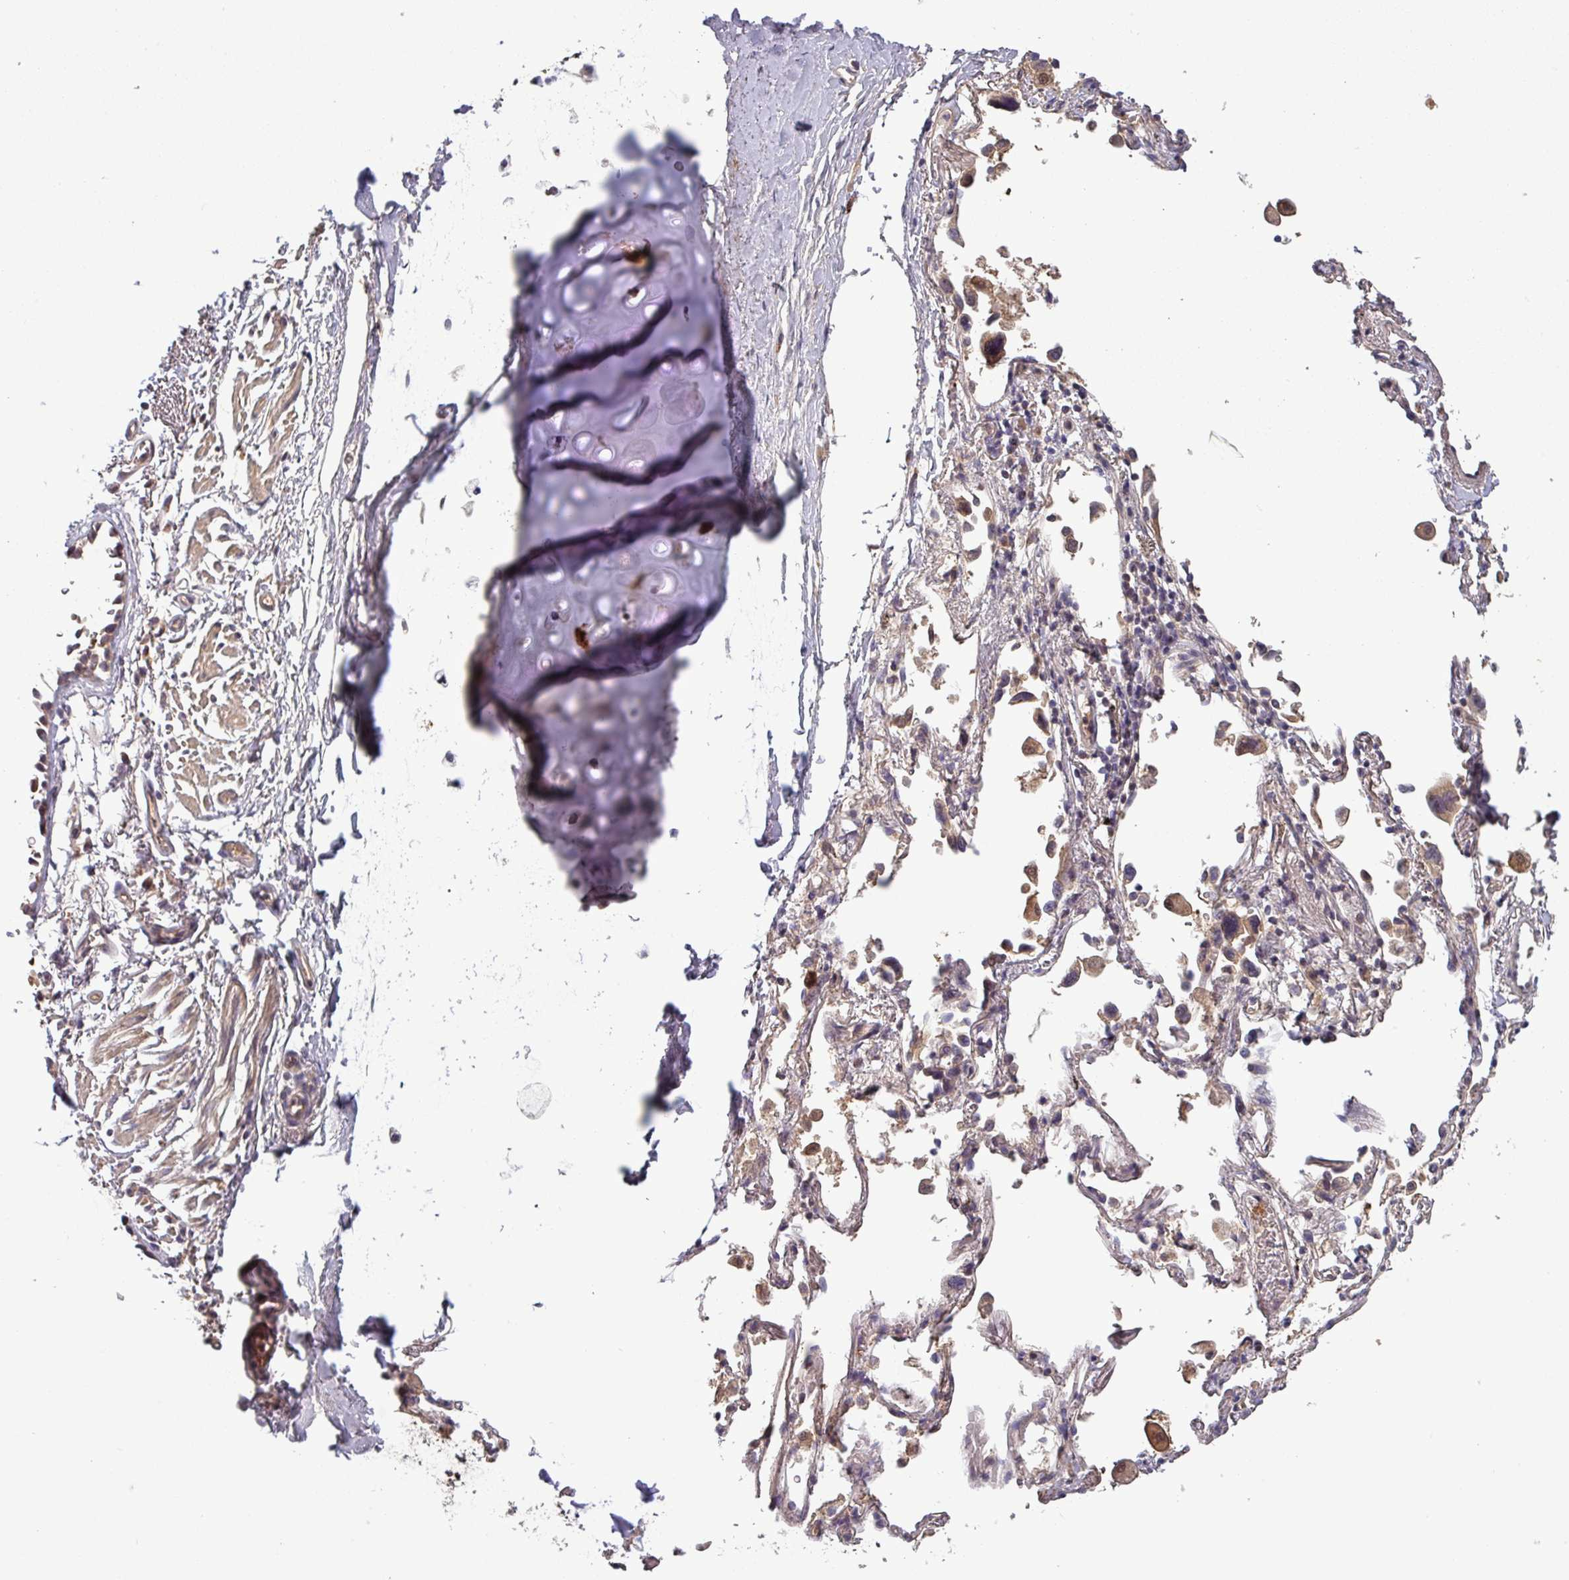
{"staining": {"intensity": "moderate", "quantity": ">75%", "location": "cytoplasmic/membranous"}, "tissue": "soft tissue", "cell_type": "Chondrocytes", "image_type": "normal", "snomed": [{"axis": "morphology", "description": "Normal tissue, NOS"}, {"axis": "topography", "description": "Cartilage tissue"}], "caption": "Immunohistochemistry (IHC) micrograph of benign human soft tissue stained for a protein (brown), which reveals medium levels of moderate cytoplasmic/membranous staining in about >75% of chondrocytes.", "gene": "PUS1", "patient": {"sex": "male", "age": 73}}